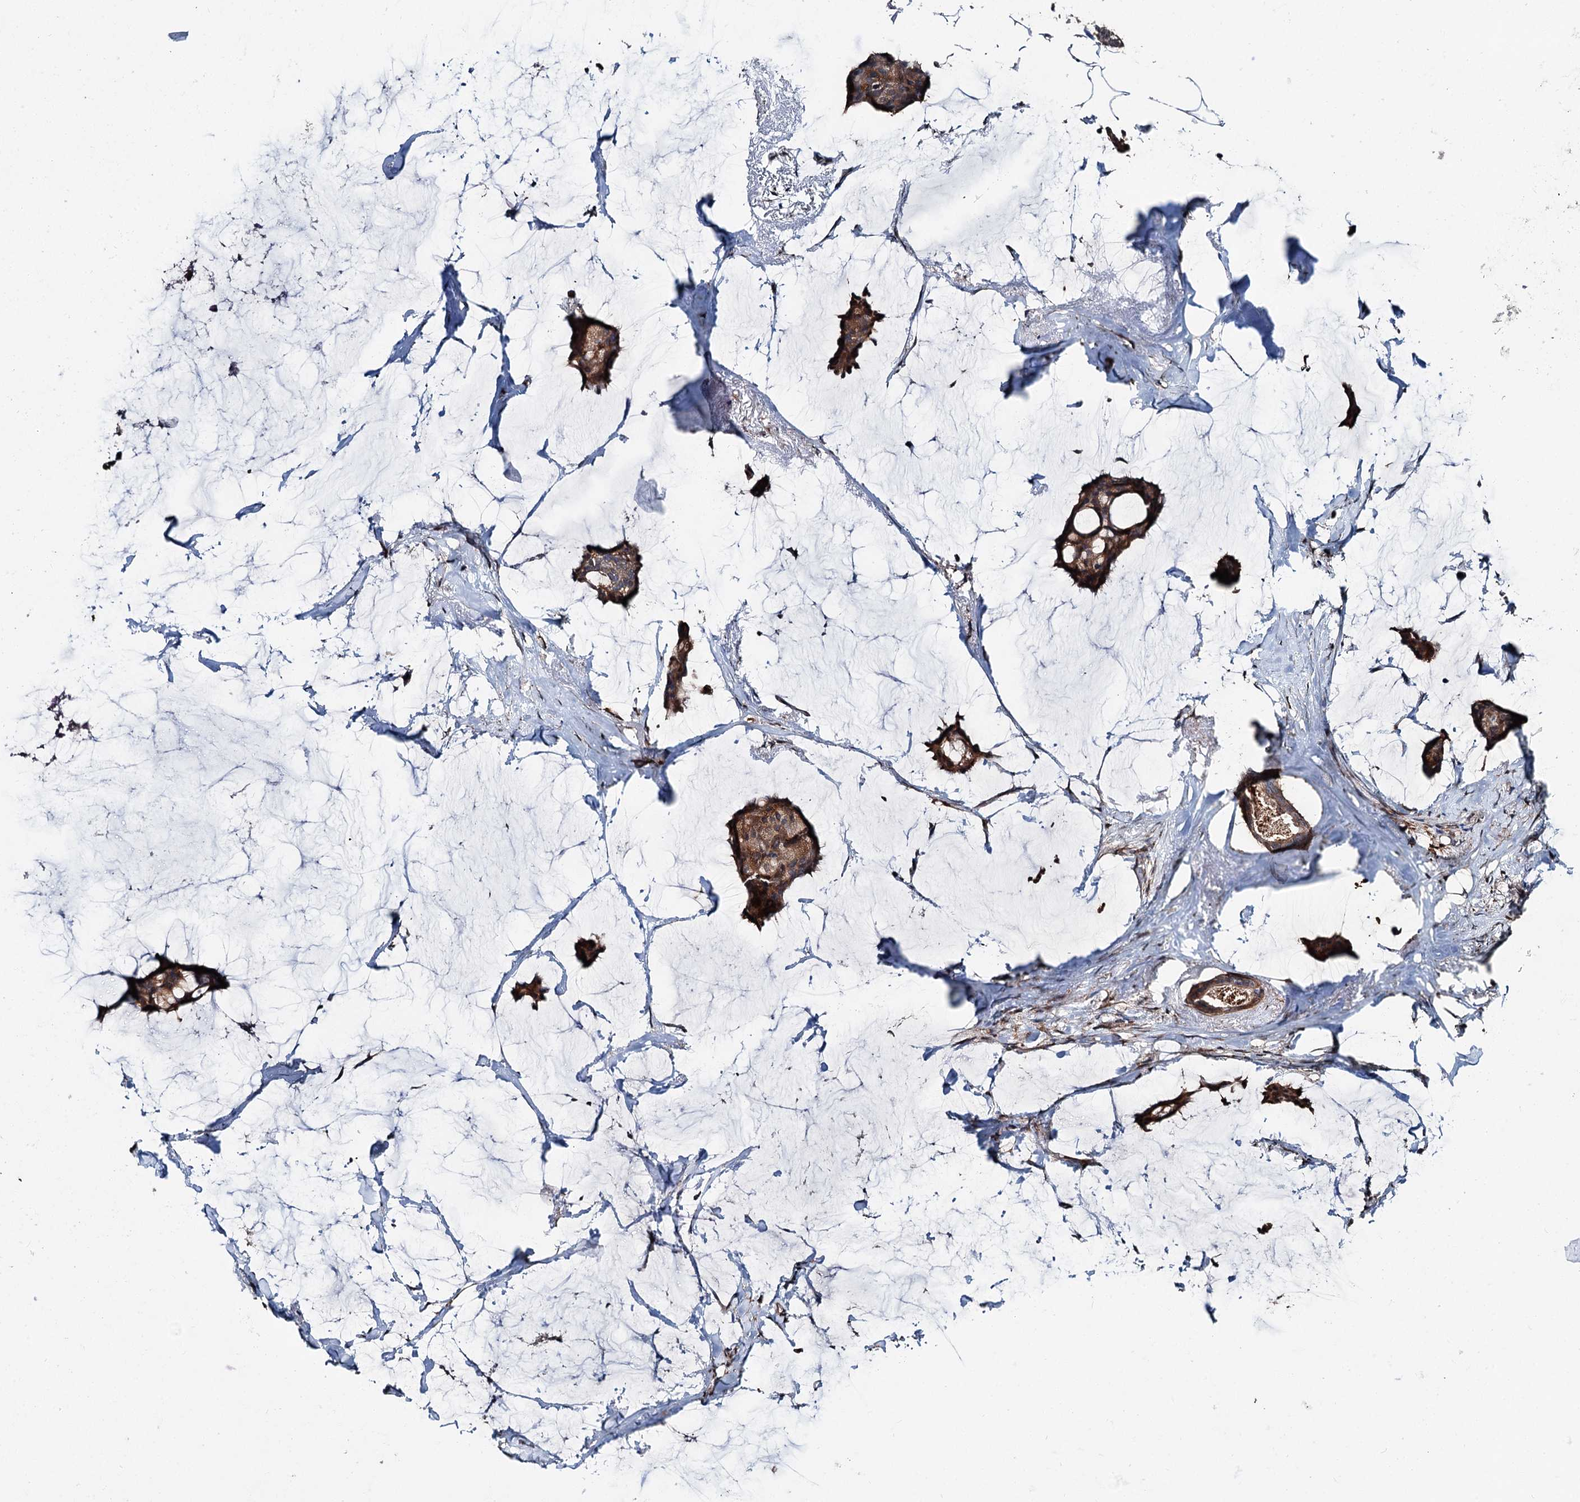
{"staining": {"intensity": "moderate", "quantity": ">75%", "location": "cytoplasmic/membranous"}, "tissue": "breast cancer", "cell_type": "Tumor cells", "image_type": "cancer", "snomed": [{"axis": "morphology", "description": "Duct carcinoma"}, {"axis": "topography", "description": "Breast"}], "caption": "A medium amount of moderate cytoplasmic/membranous staining is seen in about >75% of tumor cells in breast cancer tissue.", "gene": "PSMD13", "patient": {"sex": "female", "age": 93}}